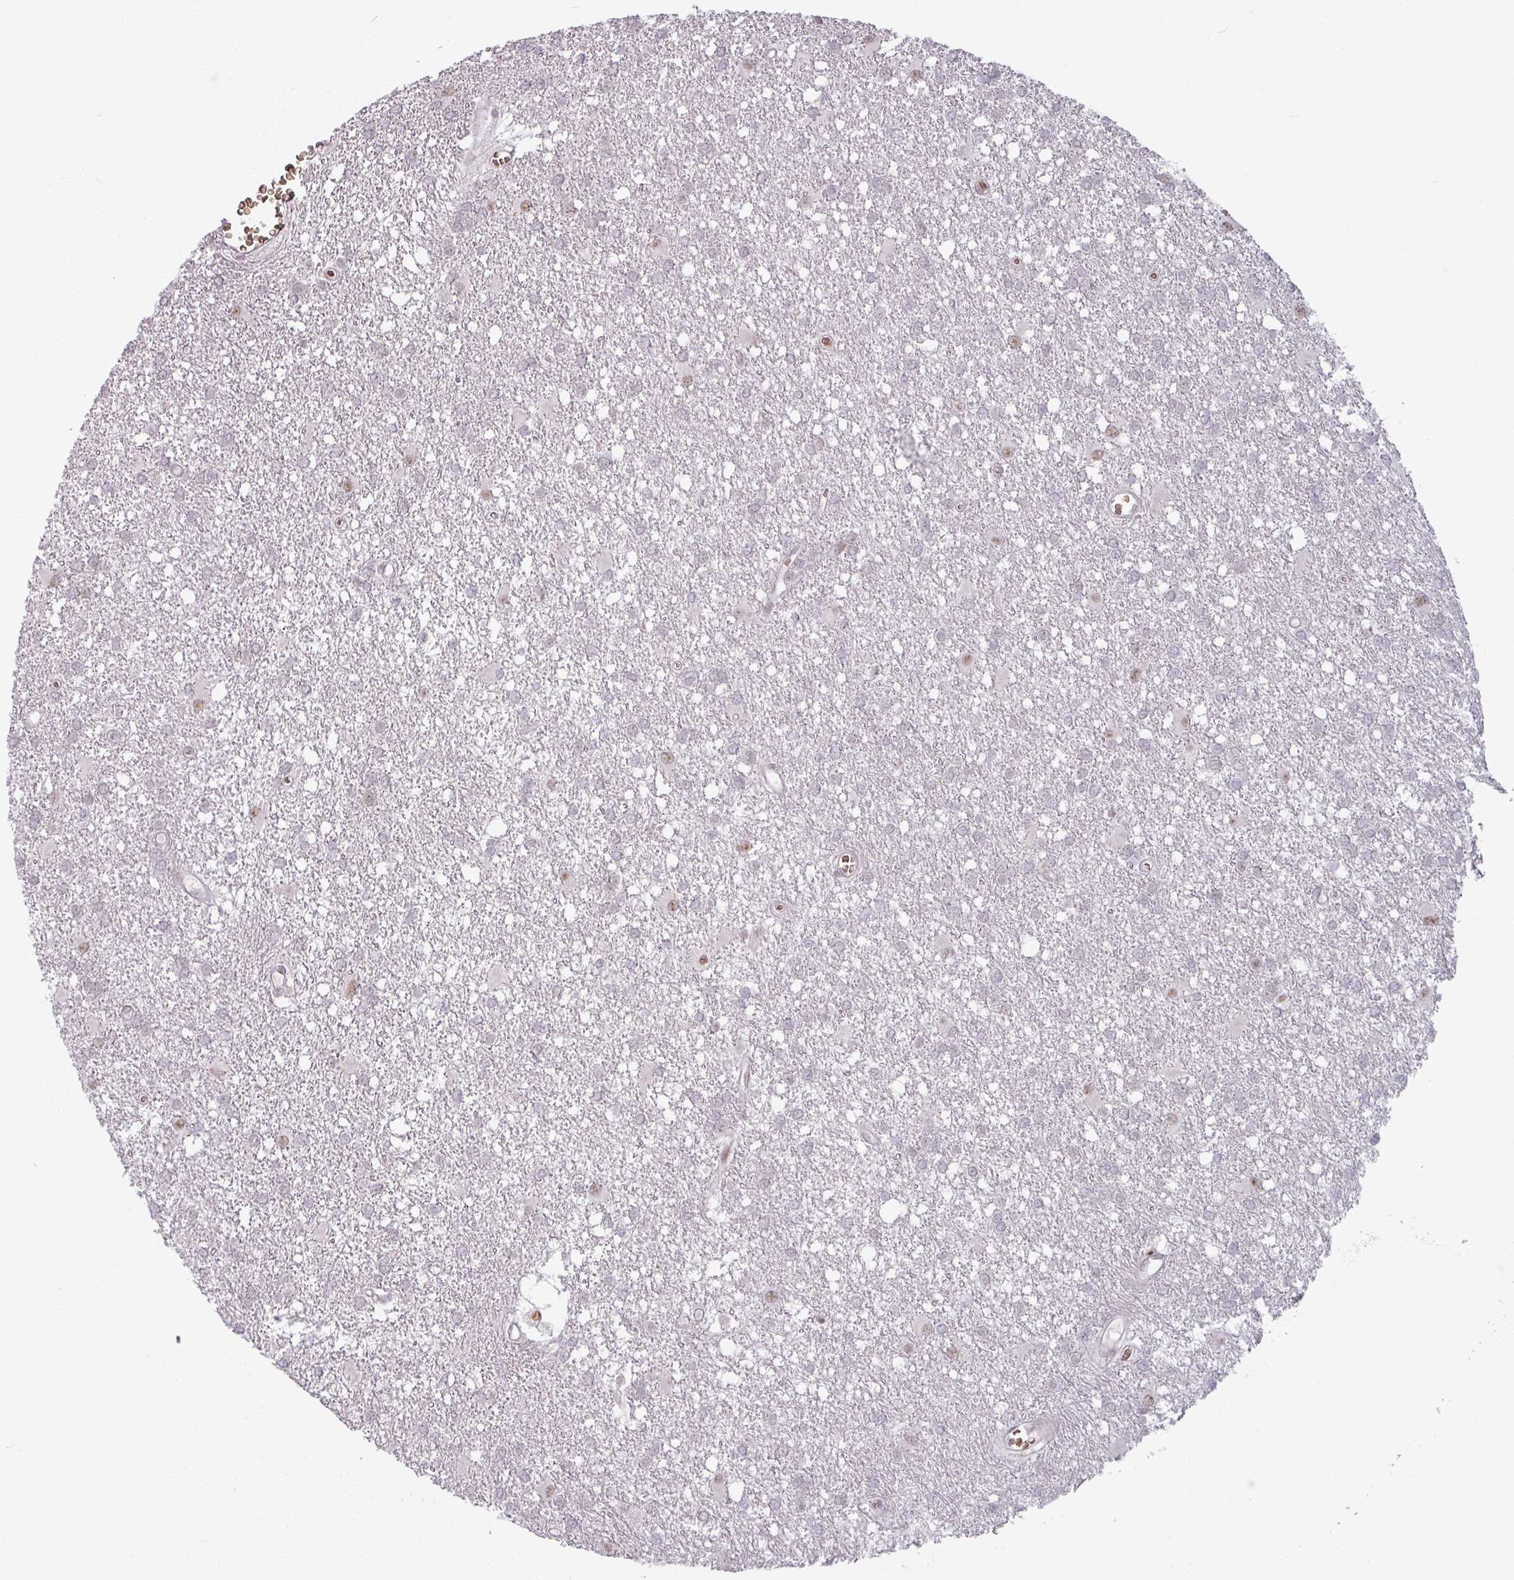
{"staining": {"intensity": "weak", "quantity": "<25%", "location": "nuclear"}, "tissue": "glioma", "cell_type": "Tumor cells", "image_type": "cancer", "snomed": [{"axis": "morphology", "description": "Glioma, malignant, High grade"}, {"axis": "topography", "description": "Brain"}], "caption": "Immunohistochemistry (IHC) photomicrograph of human glioma stained for a protein (brown), which shows no staining in tumor cells. (DAB (3,3'-diaminobenzidine) IHC with hematoxylin counter stain).", "gene": "NCOR1", "patient": {"sex": "male", "age": 48}}